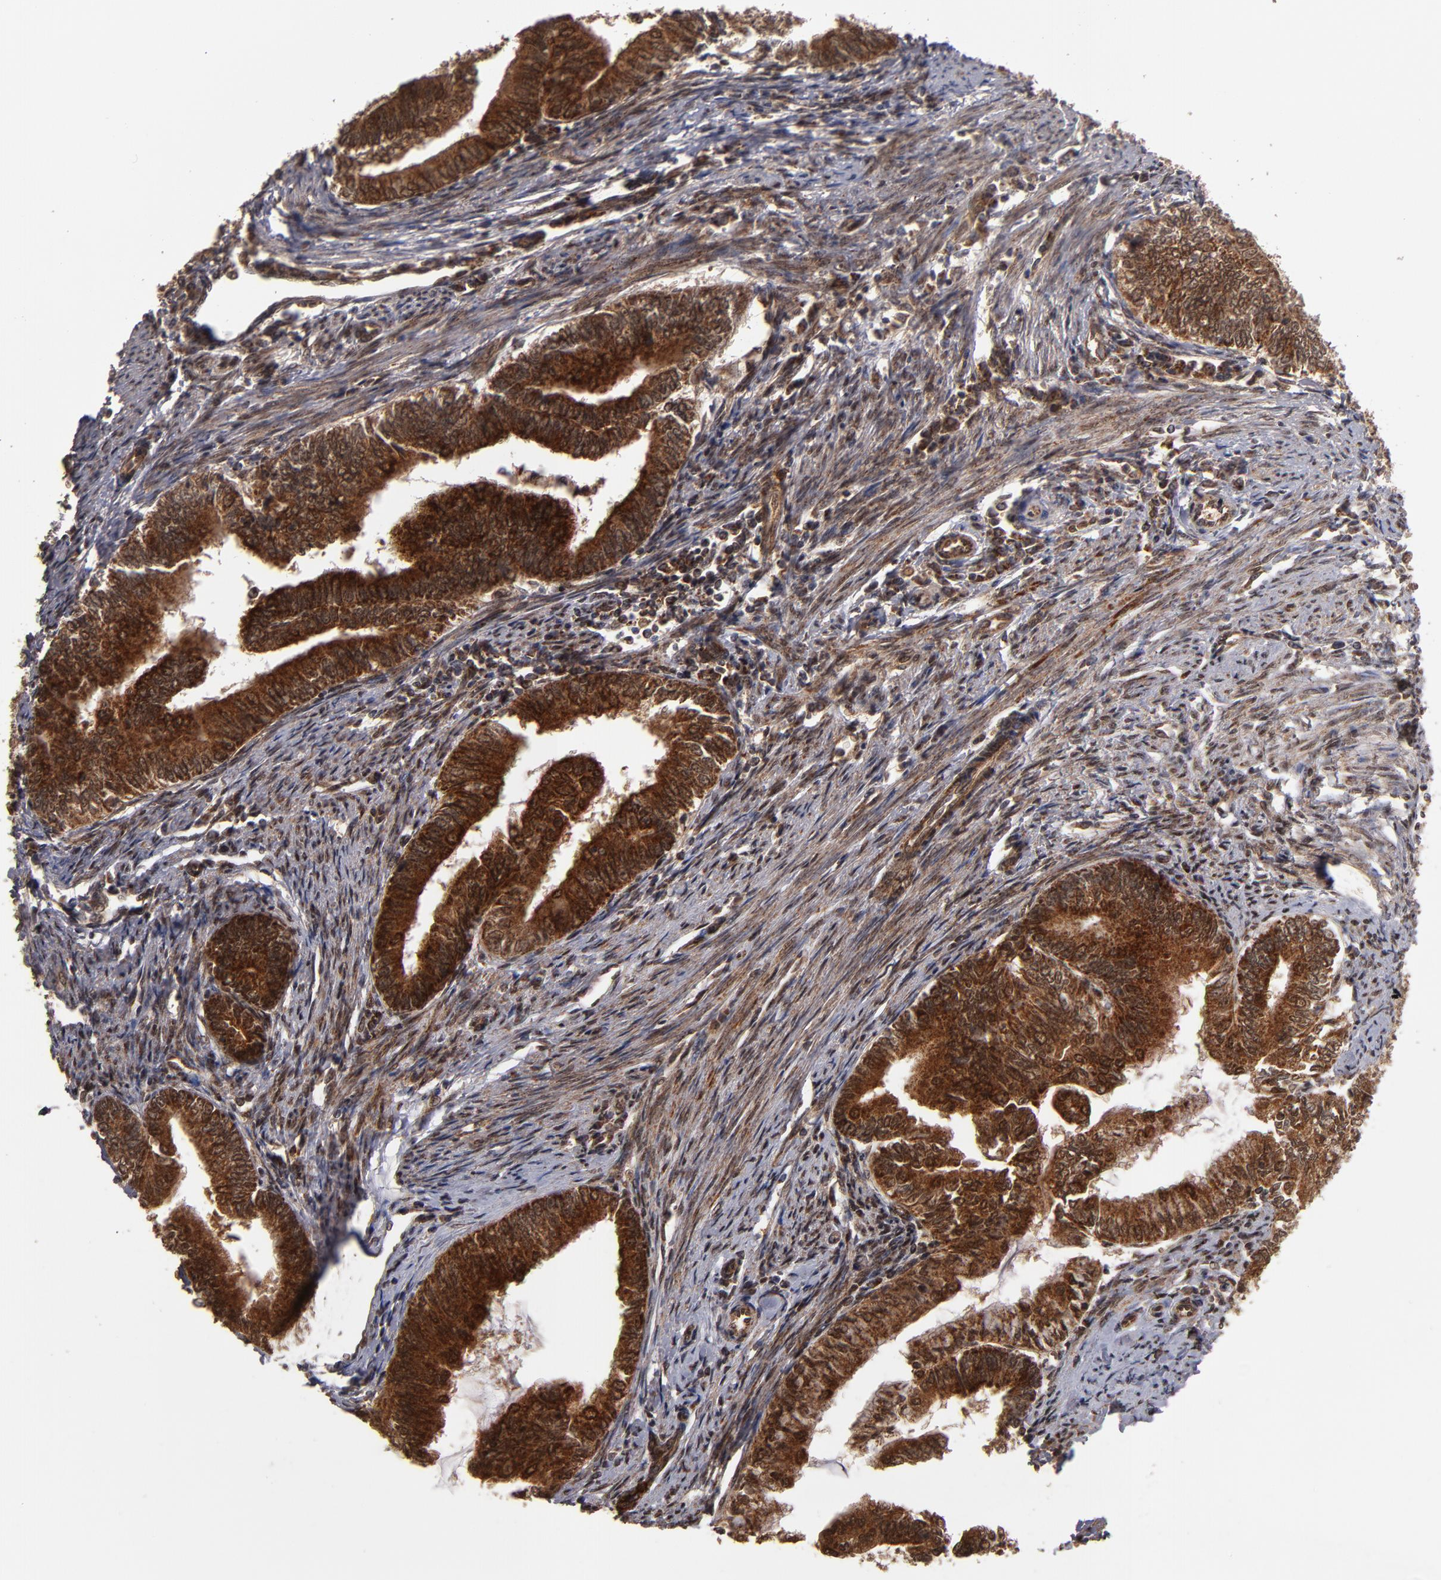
{"staining": {"intensity": "strong", "quantity": ">75%", "location": "cytoplasmic/membranous"}, "tissue": "endometrial cancer", "cell_type": "Tumor cells", "image_type": "cancer", "snomed": [{"axis": "morphology", "description": "Adenocarcinoma, NOS"}, {"axis": "topography", "description": "Endometrium"}], "caption": "Immunohistochemical staining of adenocarcinoma (endometrial) demonstrates strong cytoplasmic/membranous protein positivity in about >75% of tumor cells.", "gene": "CUL5", "patient": {"sex": "female", "age": 66}}